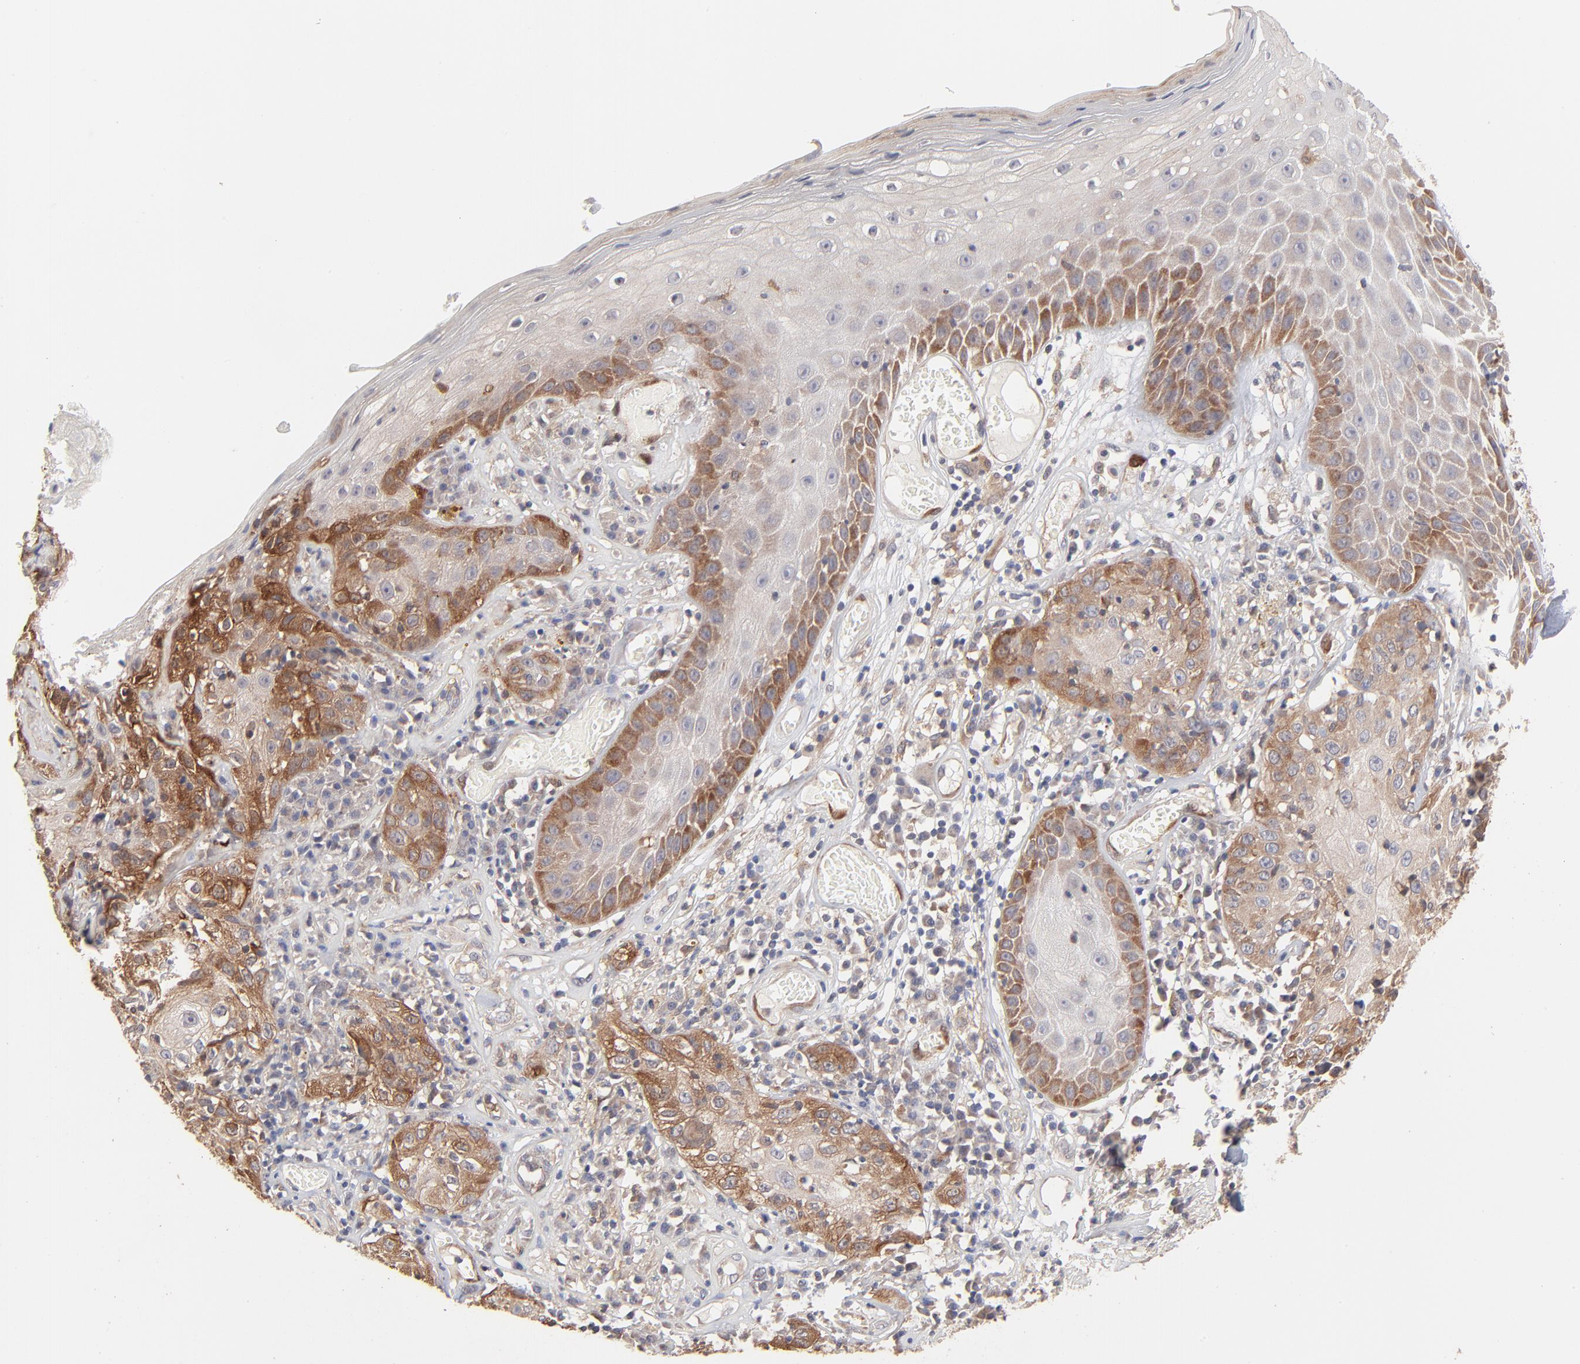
{"staining": {"intensity": "moderate", "quantity": ">75%", "location": "cytoplasmic/membranous"}, "tissue": "skin cancer", "cell_type": "Tumor cells", "image_type": "cancer", "snomed": [{"axis": "morphology", "description": "Squamous cell carcinoma, NOS"}, {"axis": "topography", "description": "Skin"}], "caption": "Protein staining by immunohistochemistry reveals moderate cytoplasmic/membranous staining in approximately >75% of tumor cells in squamous cell carcinoma (skin).", "gene": "IVNS1ABP", "patient": {"sex": "male", "age": 65}}